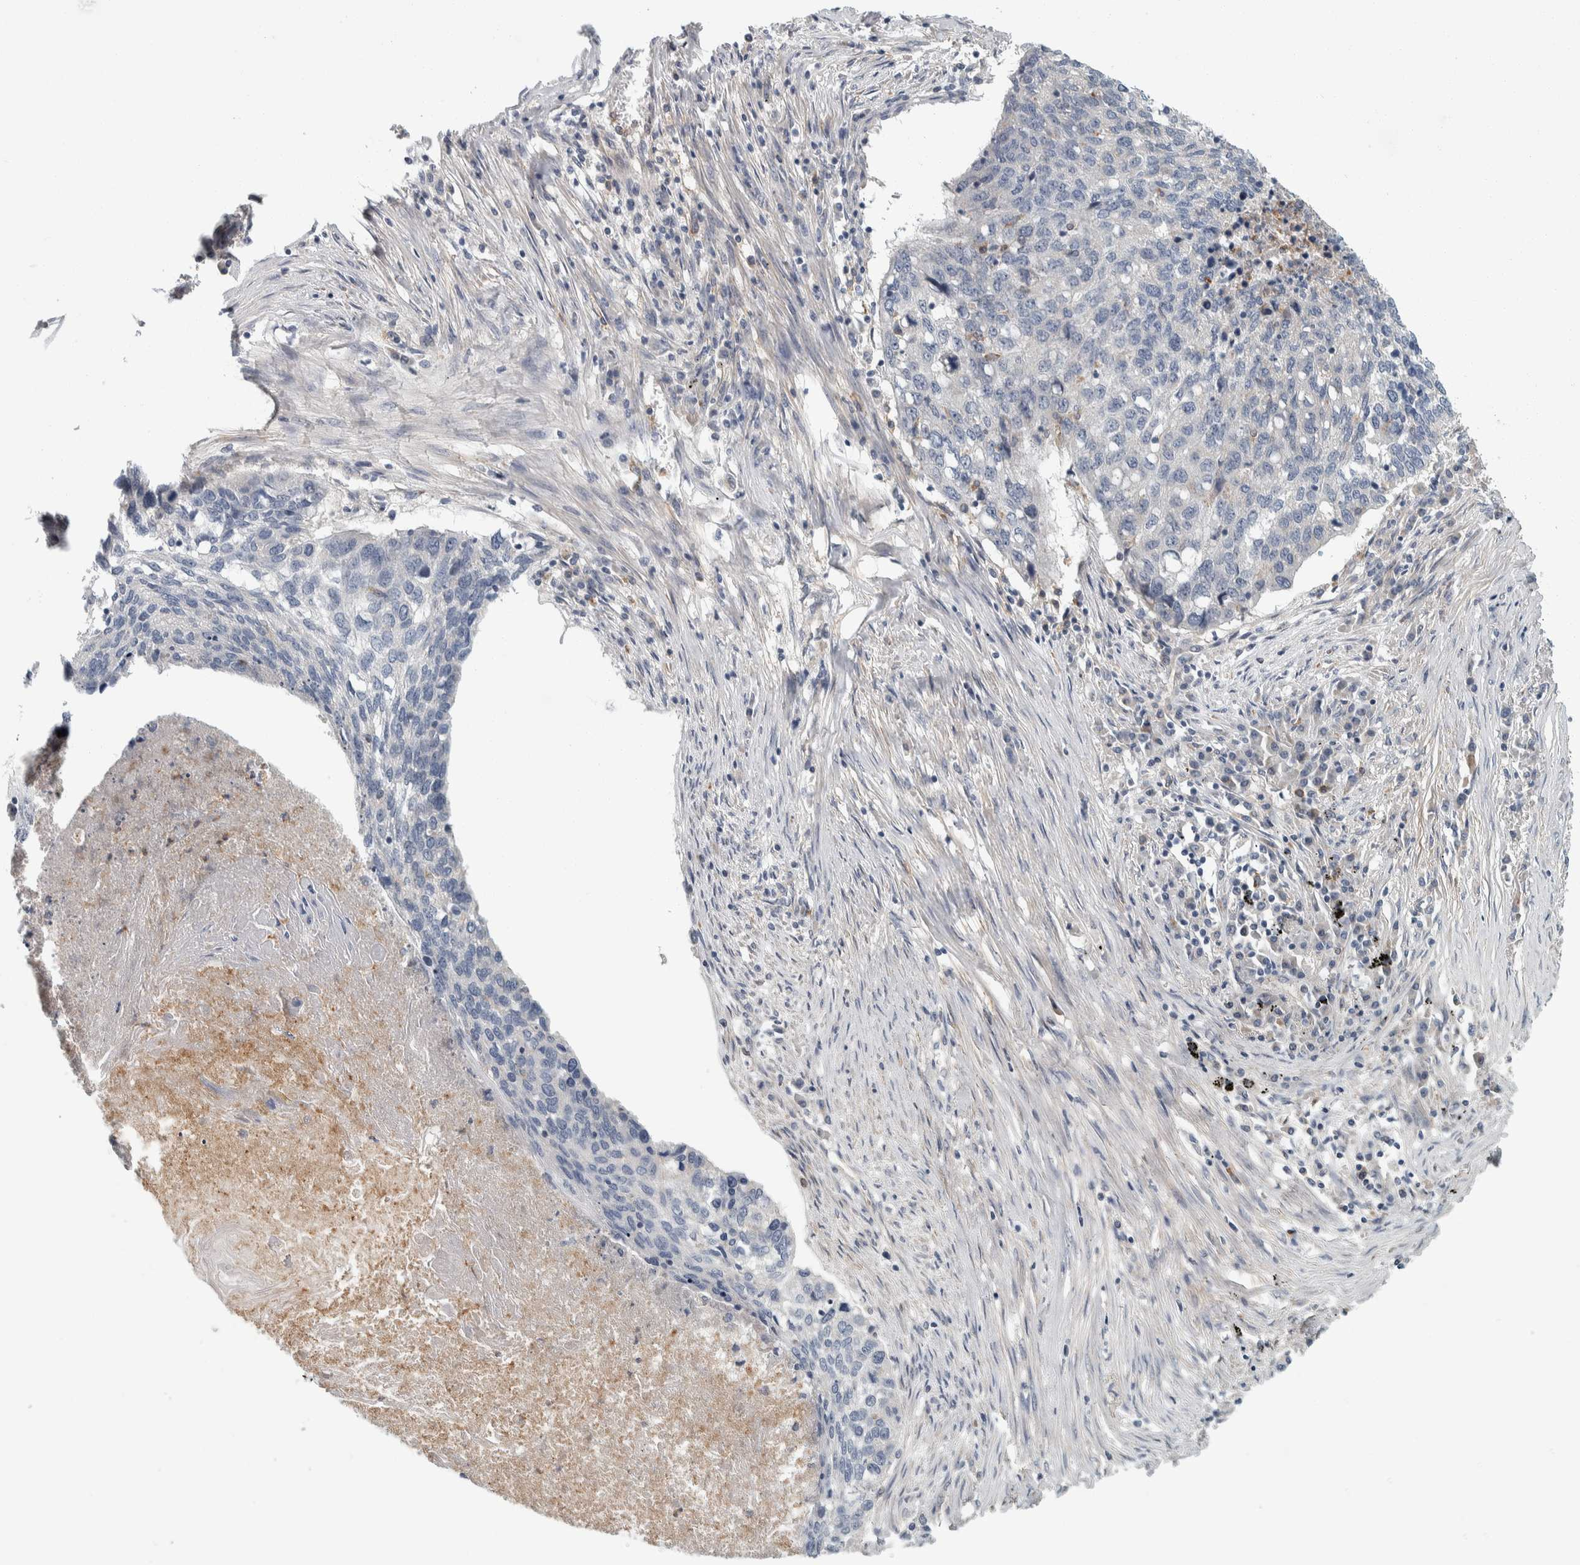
{"staining": {"intensity": "negative", "quantity": "none", "location": "none"}, "tissue": "lung cancer", "cell_type": "Tumor cells", "image_type": "cancer", "snomed": [{"axis": "morphology", "description": "Squamous cell carcinoma, NOS"}, {"axis": "topography", "description": "Lung"}], "caption": "Tumor cells show no significant protein positivity in lung cancer. Nuclei are stained in blue.", "gene": "KCNJ3", "patient": {"sex": "female", "age": 63}}